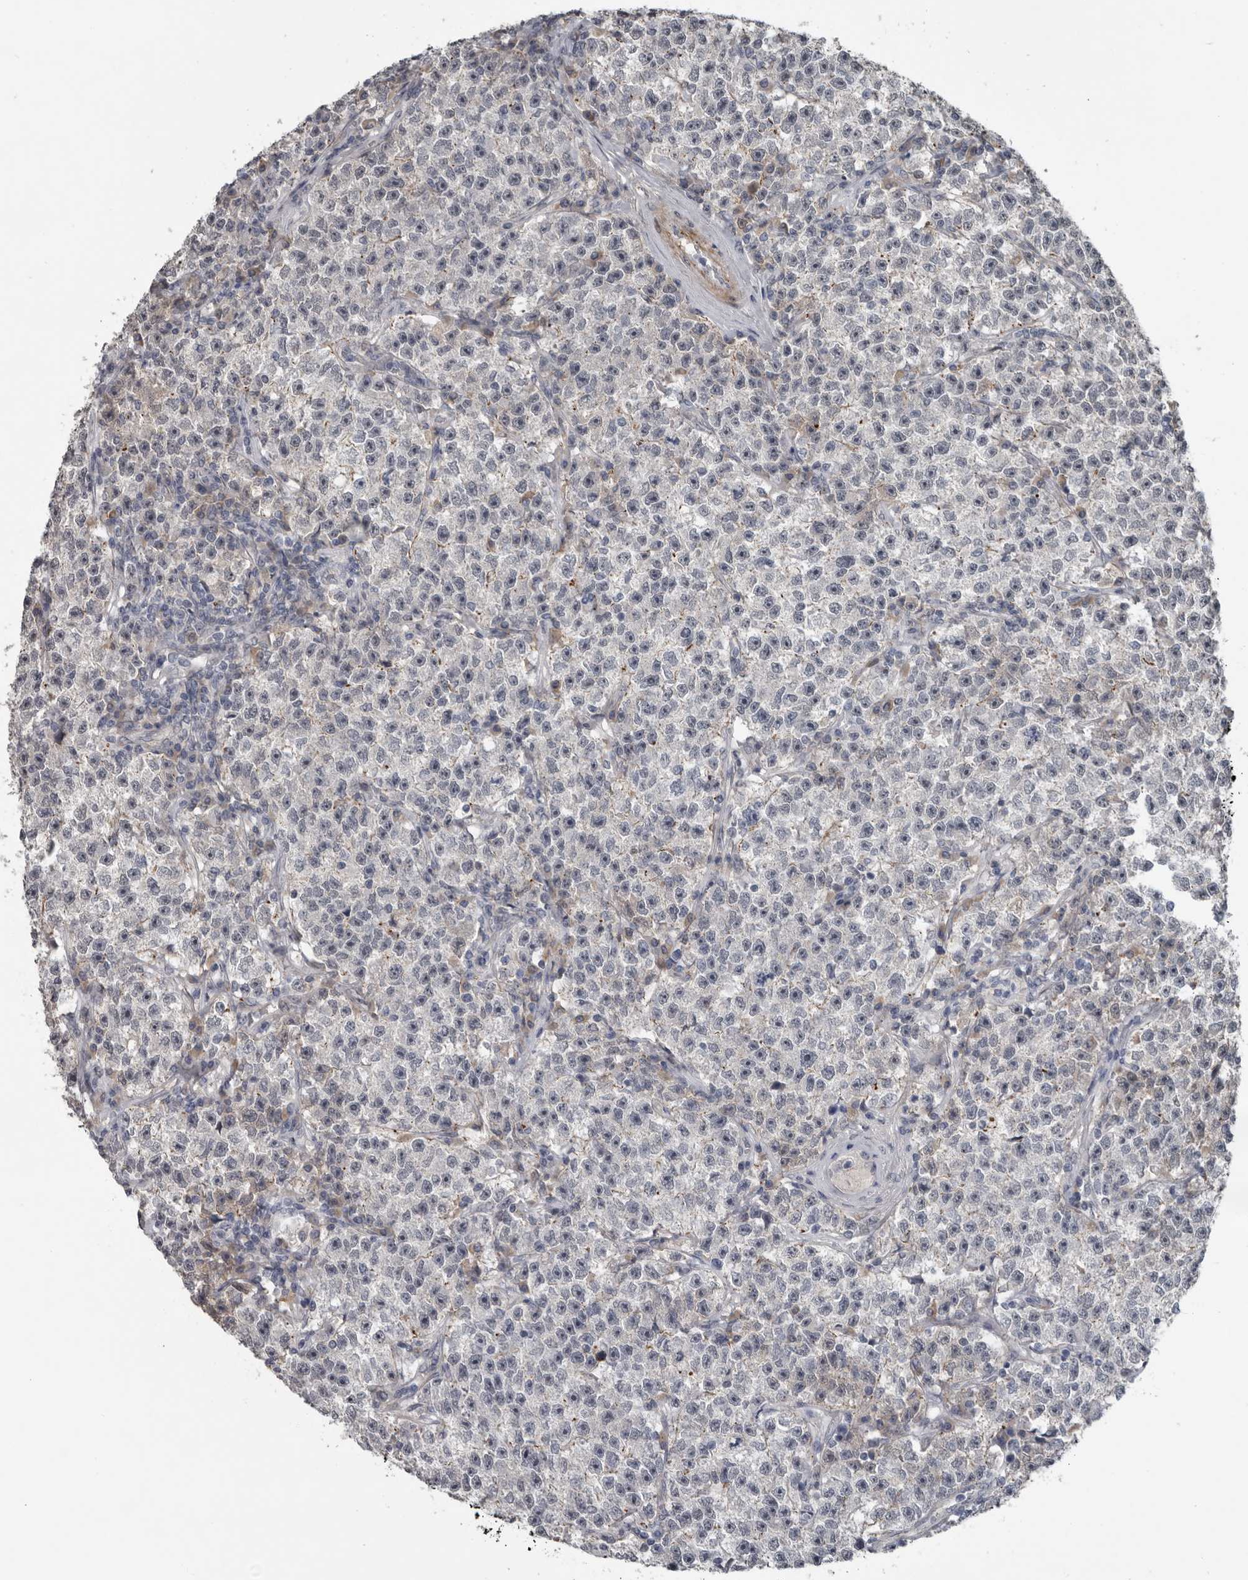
{"staining": {"intensity": "negative", "quantity": "none", "location": "none"}, "tissue": "testis cancer", "cell_type": "Tumor cells", "image_type": "cancer", "snomed": [{"axis": "morphology", "description": "Seminoma, NOS"}, {"axis": "topography", "description": "Testis"}], "caption": "Immunohistochemical staining of seminoma (testis) shows no significant staining in tumor cells.", "gene": "C1orf216", "patient": {"sex": "male", "age": 22}}